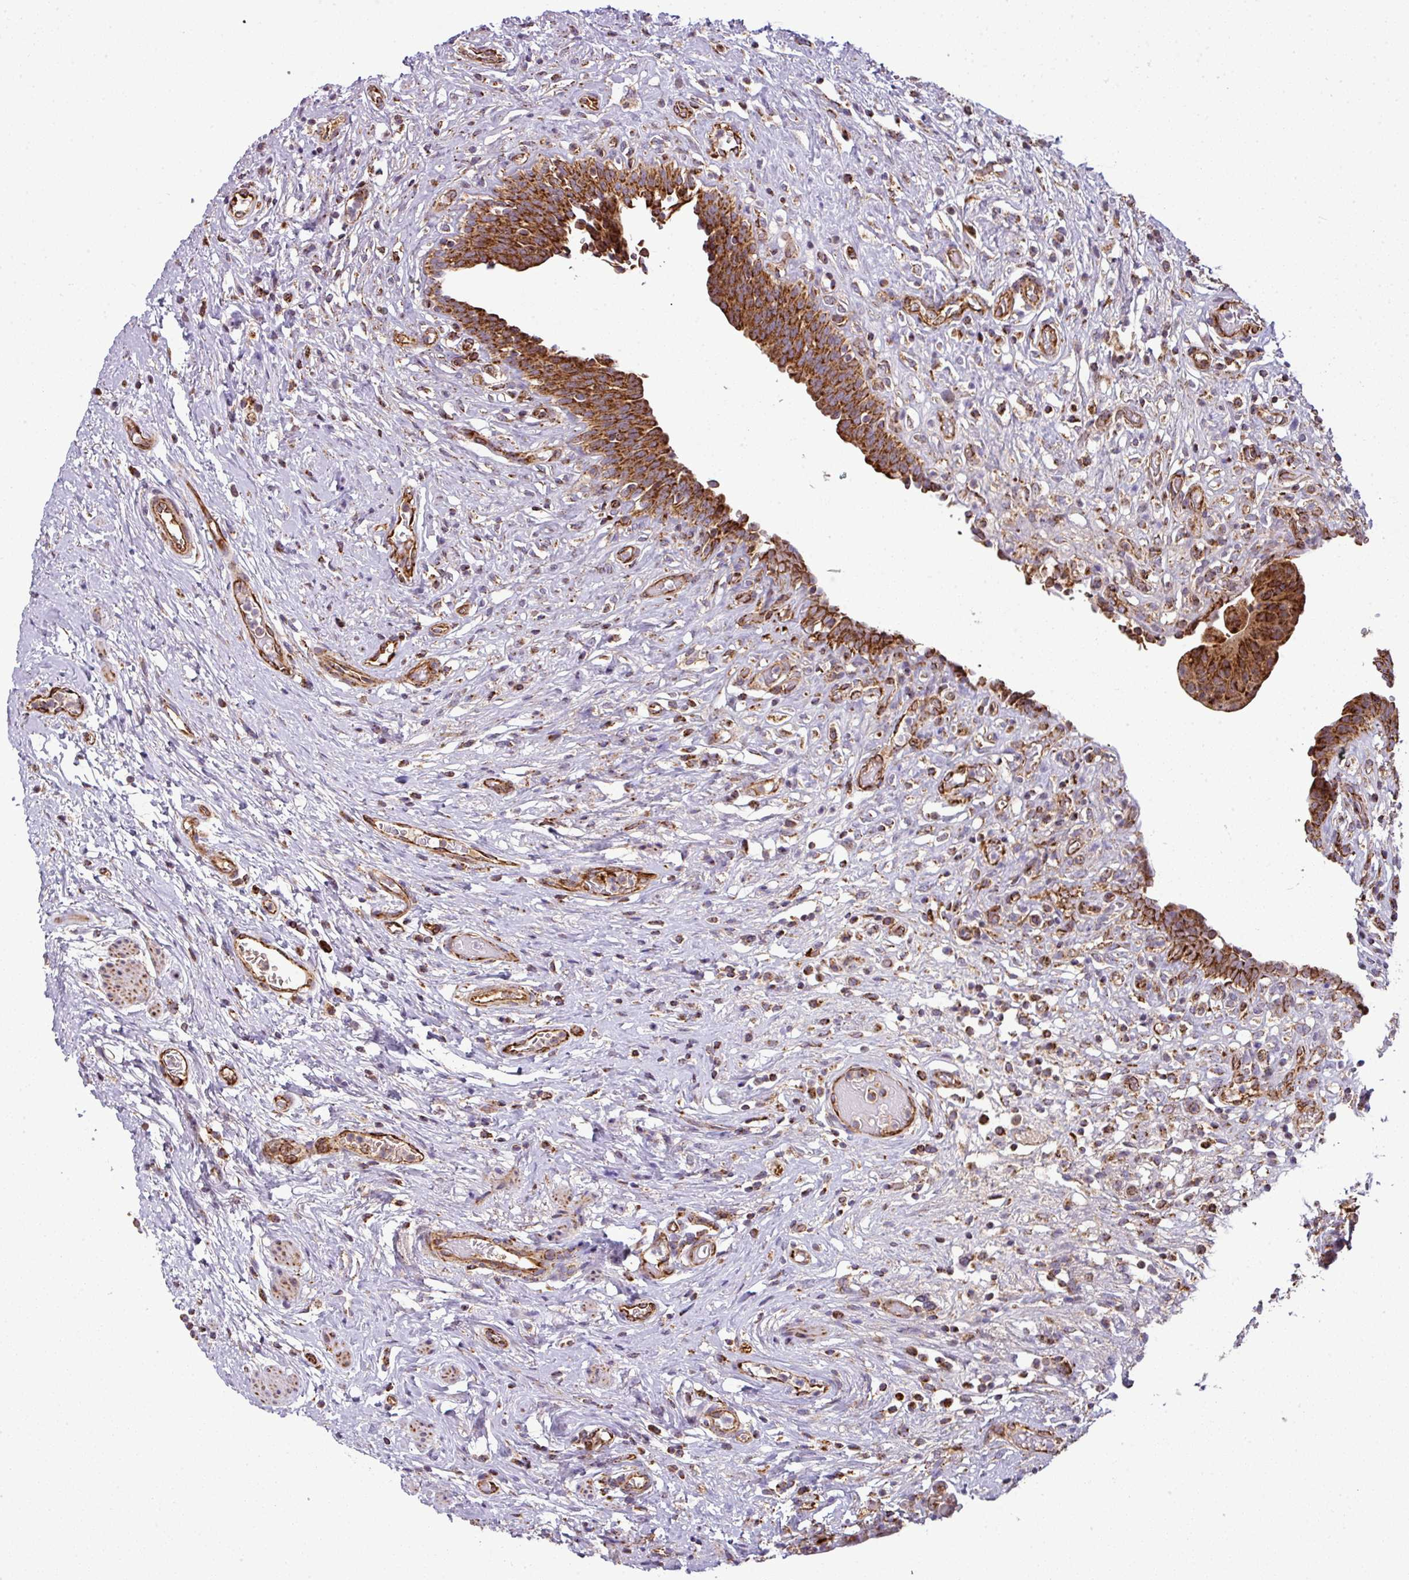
{"staining": {"intensity": "strong", "quantity": ">75%", "location": "cytoplasmic/membranous"}, "tissue": "urinary bladder", "cell_type": "Urothelial cells", "image_type": "normal", "snomed": [{"axis": "morphology", "description": "Normal tissue, NOS"}, {"axis": "topography", "description": "Urinary bladder"}], "caption": "Immunohistochemistry photomicrograph of normal urinary bladder stained for a protein (brown), which displays high levels of strong cytoplasmic/membranous expression in approximately >75% of urothelial cells.", "gene": "PRELID3B", "patient": {"sex": "male", "age": 71}}